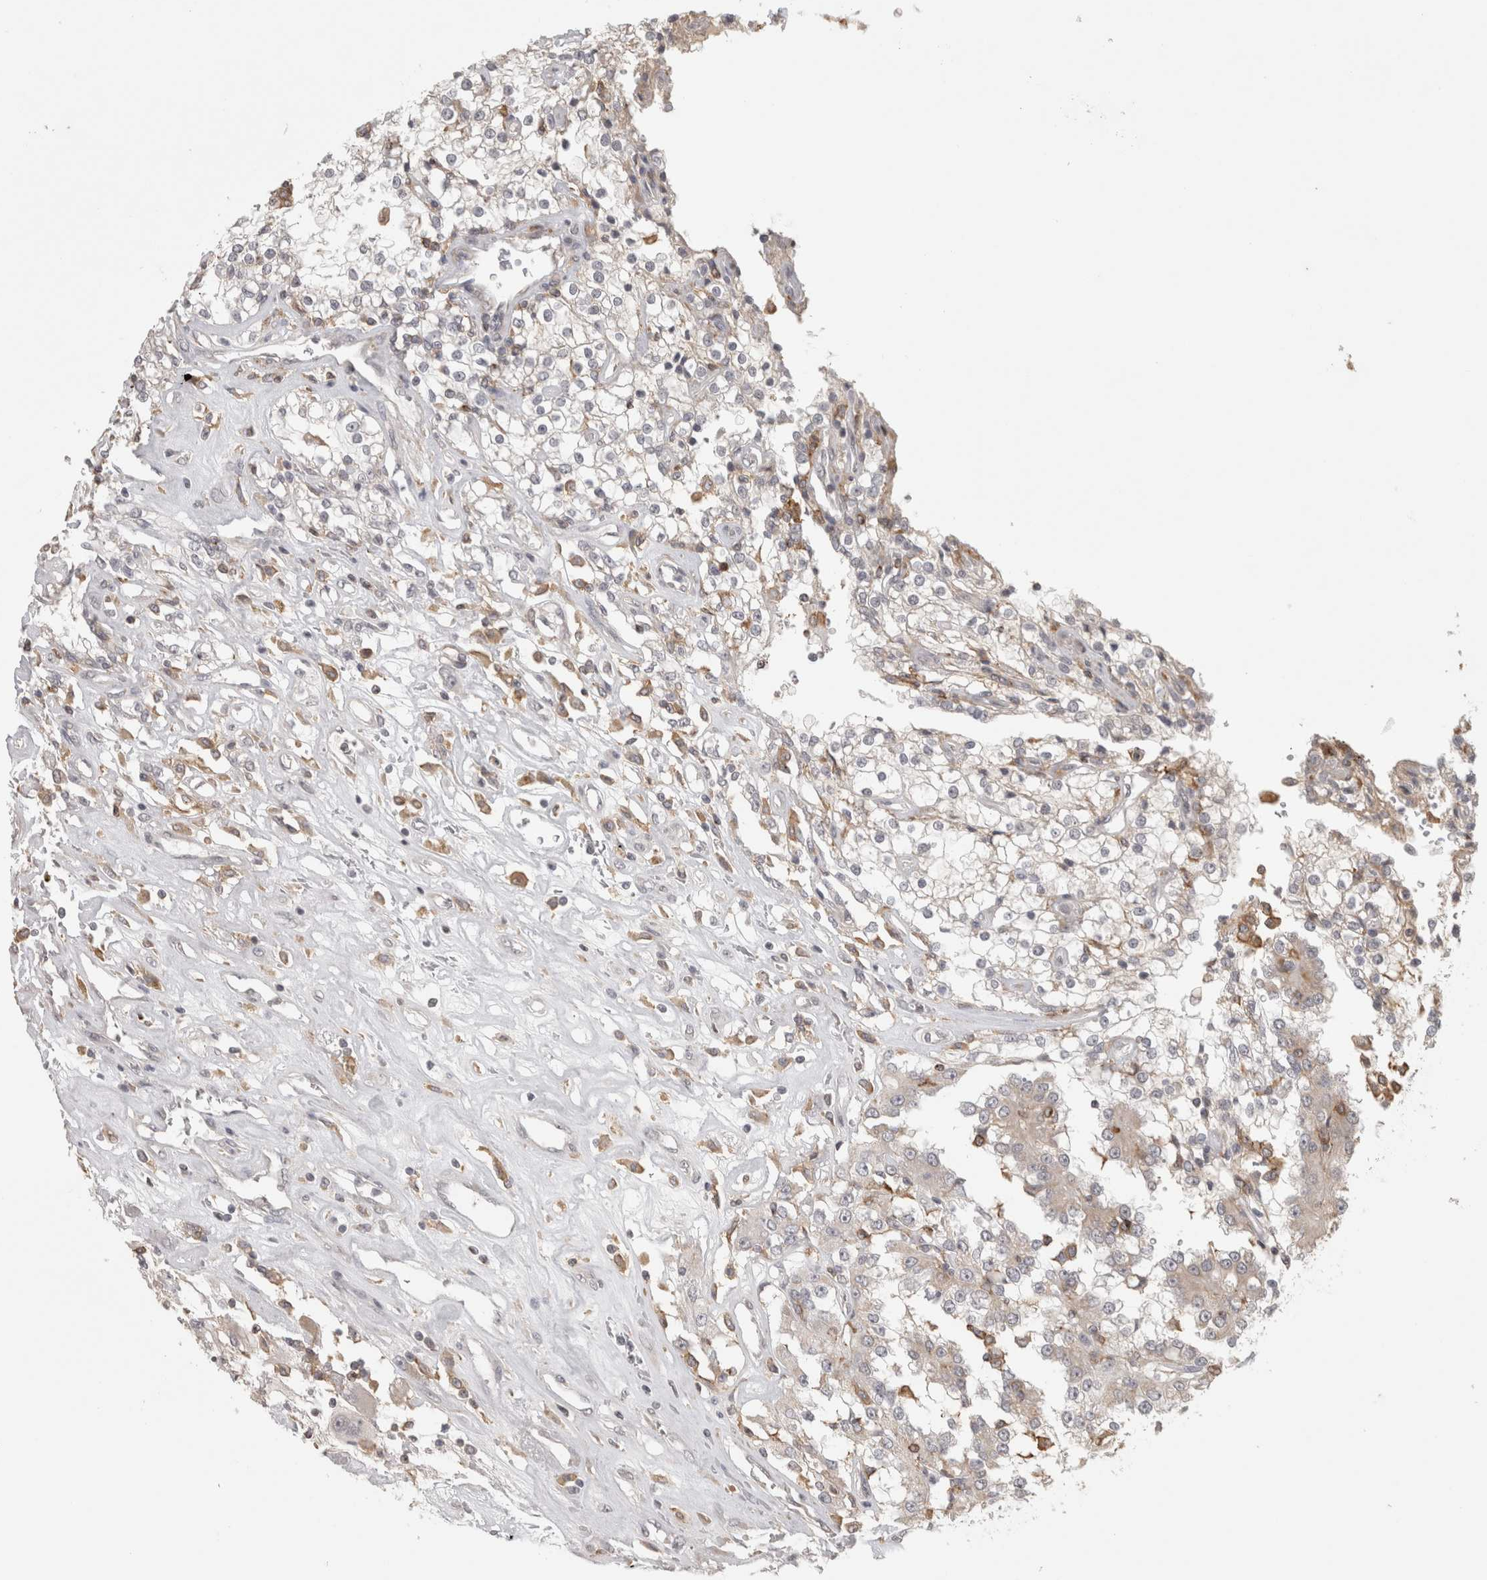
{"staining": {"intensity": "negative", "quantity": "none", "location": "none"}, "tissue": "renal cancer", "cell_type": "Tumor cells", "image_type": "cancer", "snomed": [{"axis": "morphology", "description": "Adenocarcinoma, NOS"}, {"axis": "topography", "description": "Kidney"}], "caption": "A high-resolution photomicrograph shows immunohistochemistry staining of renal cancer (adenocarcinoma), which displays no significant positivity in tumor cells.", "gene": "HAVCR2", "patient": {"sex": "female", "age": 52}}